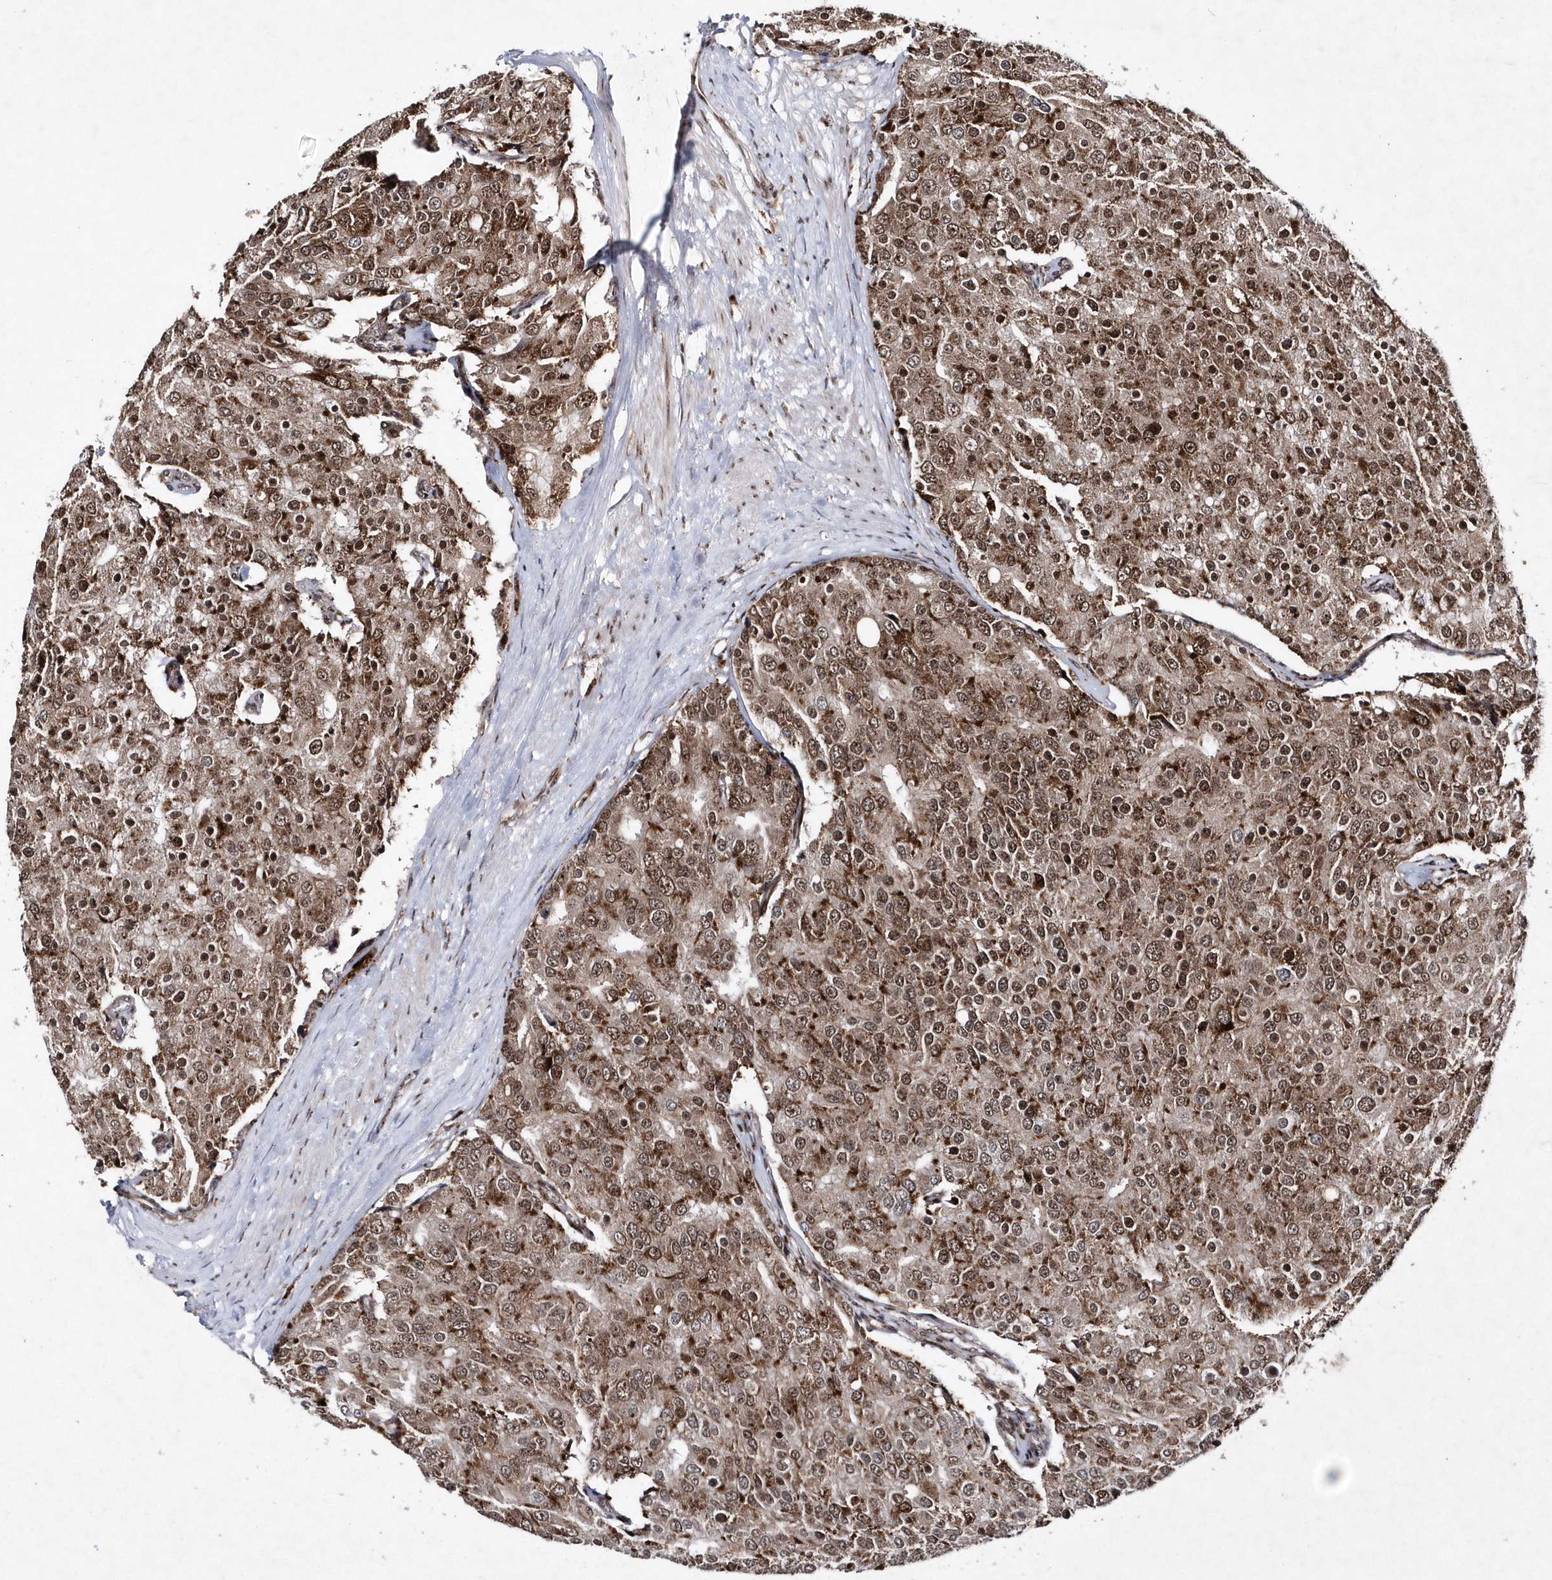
{"staining": {"intensity": "moderate", "quantity": ">75%", "location": "cytoplasmic/membranous,nuclear"}, "tissue": "prostate cancer", "cell_type": "Tumor cells", "image_type": "cancer", "snomed": [{"axis": "morphology", "description": "Adenocarcinoma, High grade"}, {"axis": "topography", "description": "Prostate"}], "caption": "Immunohistochemistry (IHC) of human prostate cancer displays medium levels of moderate cytoplasmic/membranous and nuclear expression in about >75% of tumor cells. Ihc stains the protein in brown and the nuclei are stained blue.", "gene": "SOWAHB", "patient": {"sex": "male", "age": 50}}